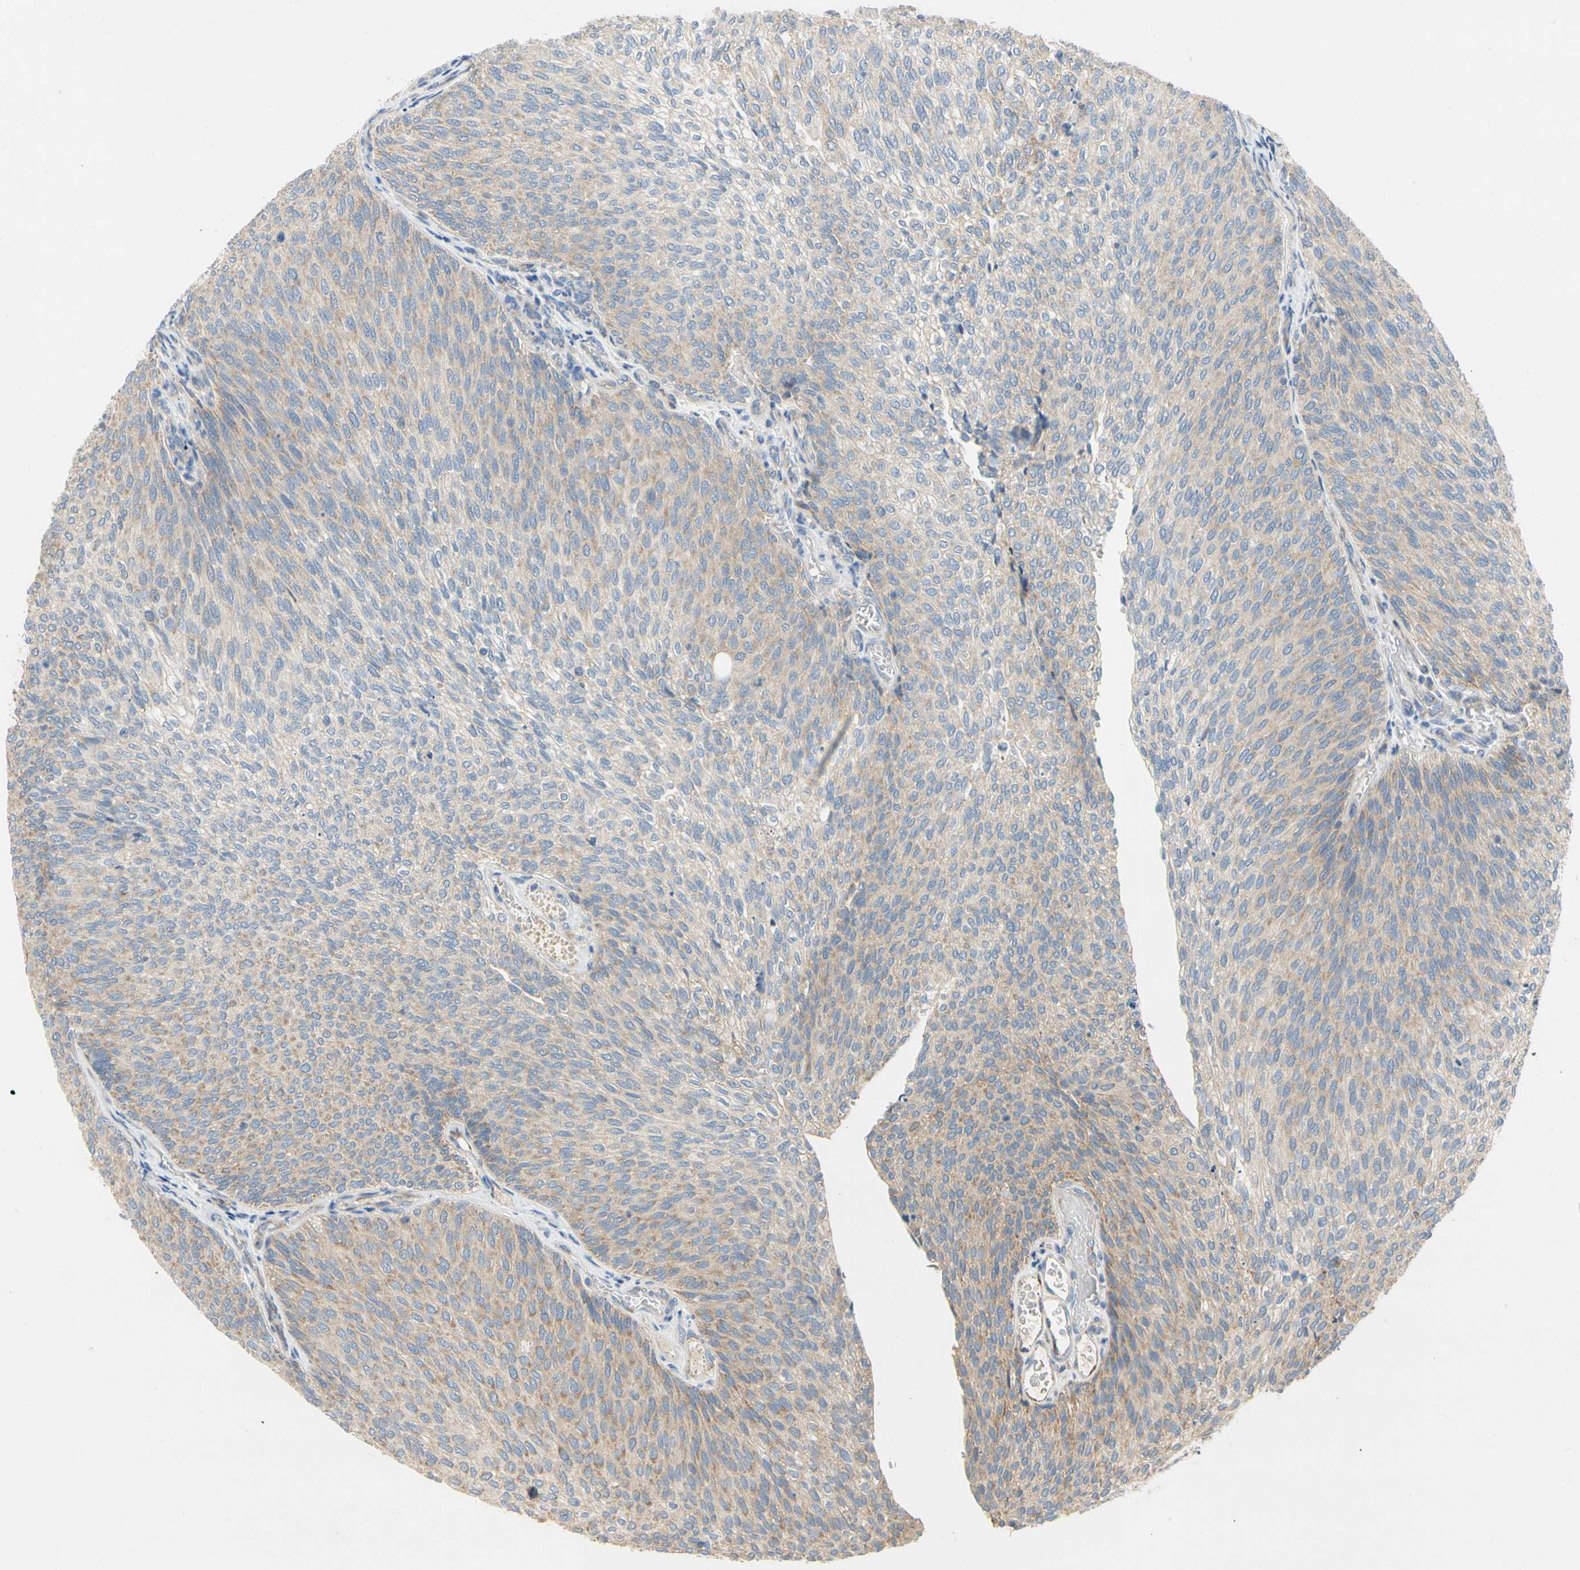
{"staining": {"intensity": "weak", "quantity": ">75%", "location": "cytoplasmic/membranous"}, "tissue": "urothelial cancer", "cell_type": "Tumor cells", "image_type": "cancer", "snomed": [{"axis": "morphology", "description": "Urothelial carcinoma, Low grade"}, {"axis": "topography", "description": "Urinary bladder"}], "caption": "Protein expression analysis of human urothelial cancer reveals weak cytoplasmic/membranous positivity in approximately >75% of tumor cells.", "gene": "KLHDC8B", "patient": {"sex": "female", "age": 79}}